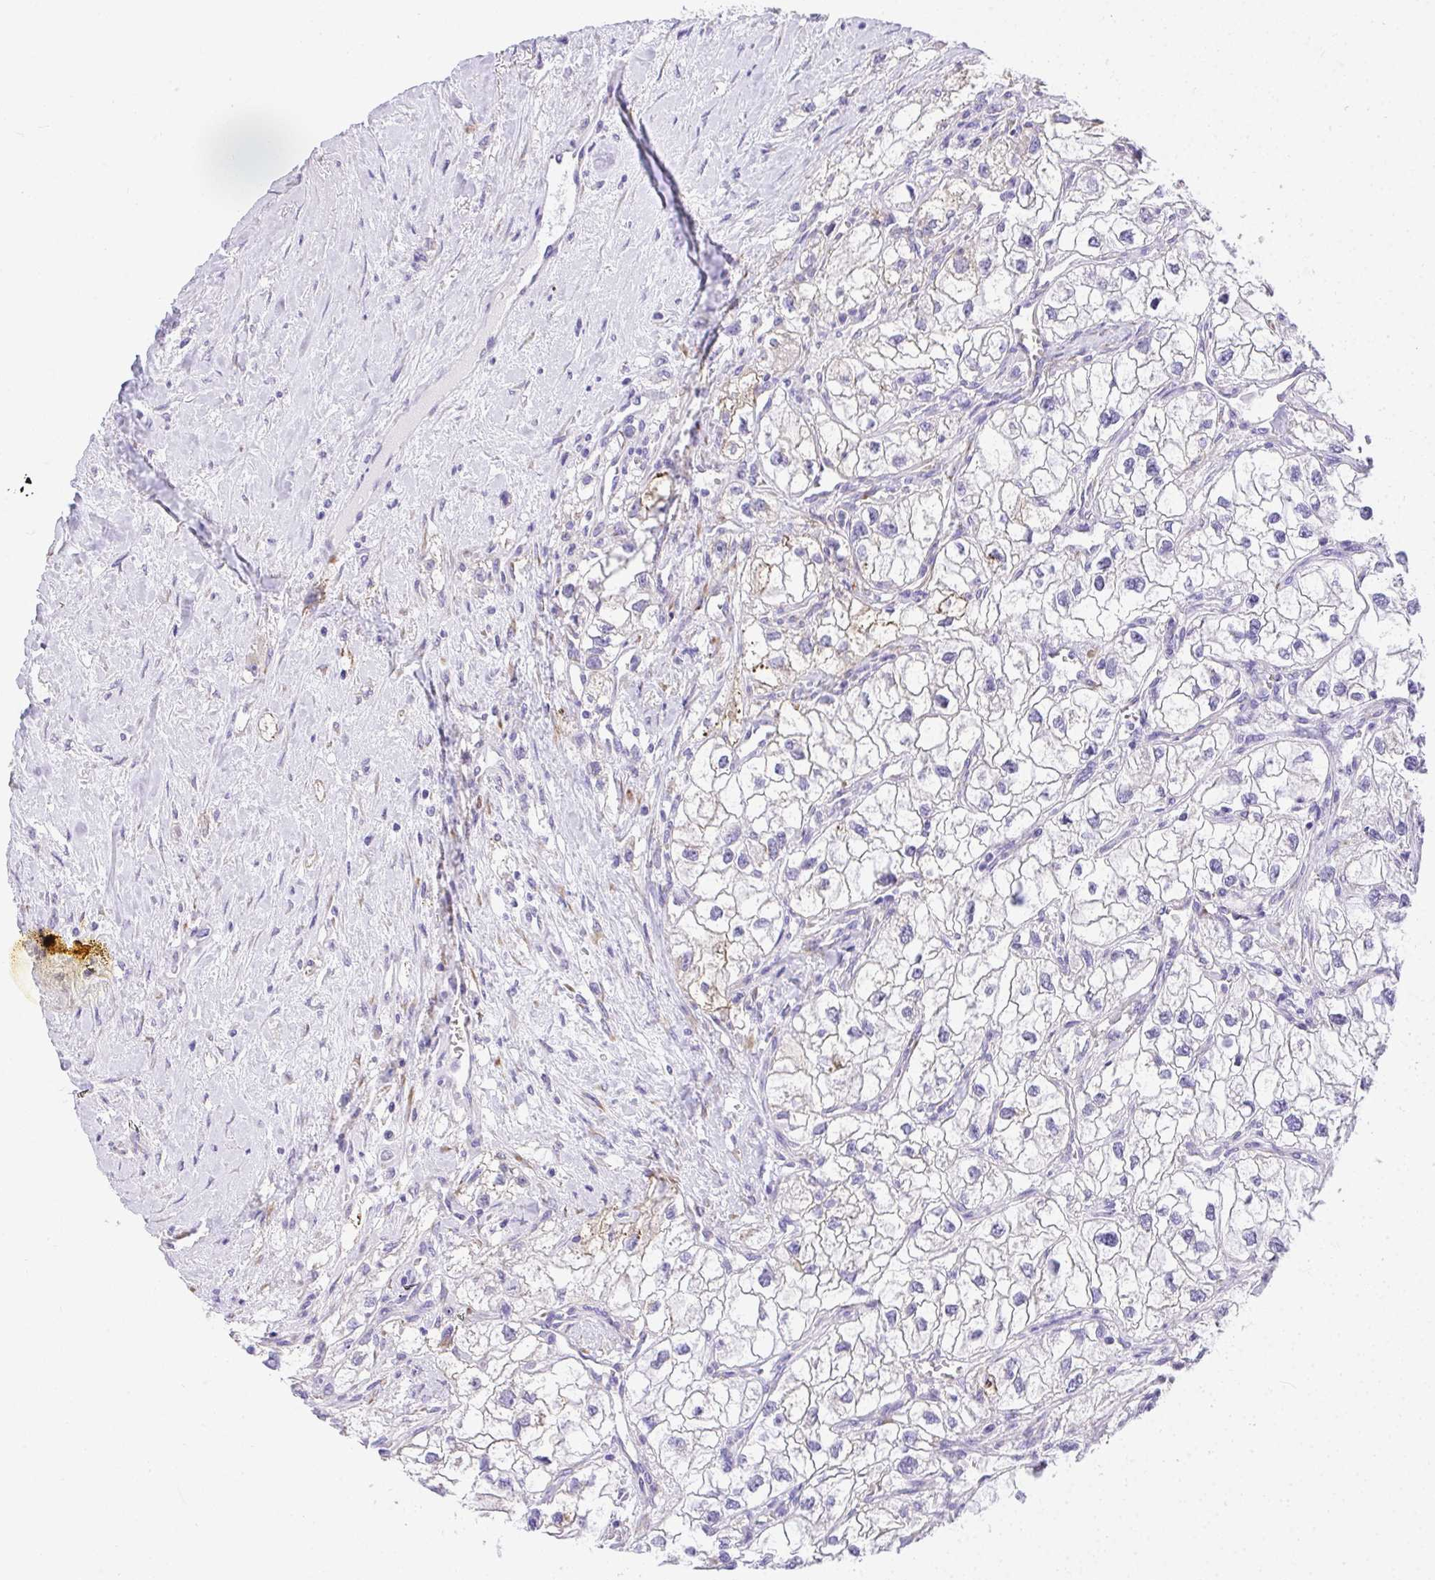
{"staining": {"intensity": "weak", "quantity": "<25%", "location": "cytoplasmic/membranous"}, "tissue": "renal cancer", "cell_type": "Tumor cells", "image_type": "cancer", "snomed": [{"axis": "morphology", "description": "Adenocarcinoma, NOS"}, {"axis": "topography", "description": "Kidney"}], "caption": "DAB (3,3'-diaminobenzidine) immunohistochemical staining of human renal cancer (adenocarcinoma) shows no significant positivity in tumor cells.", "gene": "ADRA2C", "patient": {"sex": "male", "age": 59}}